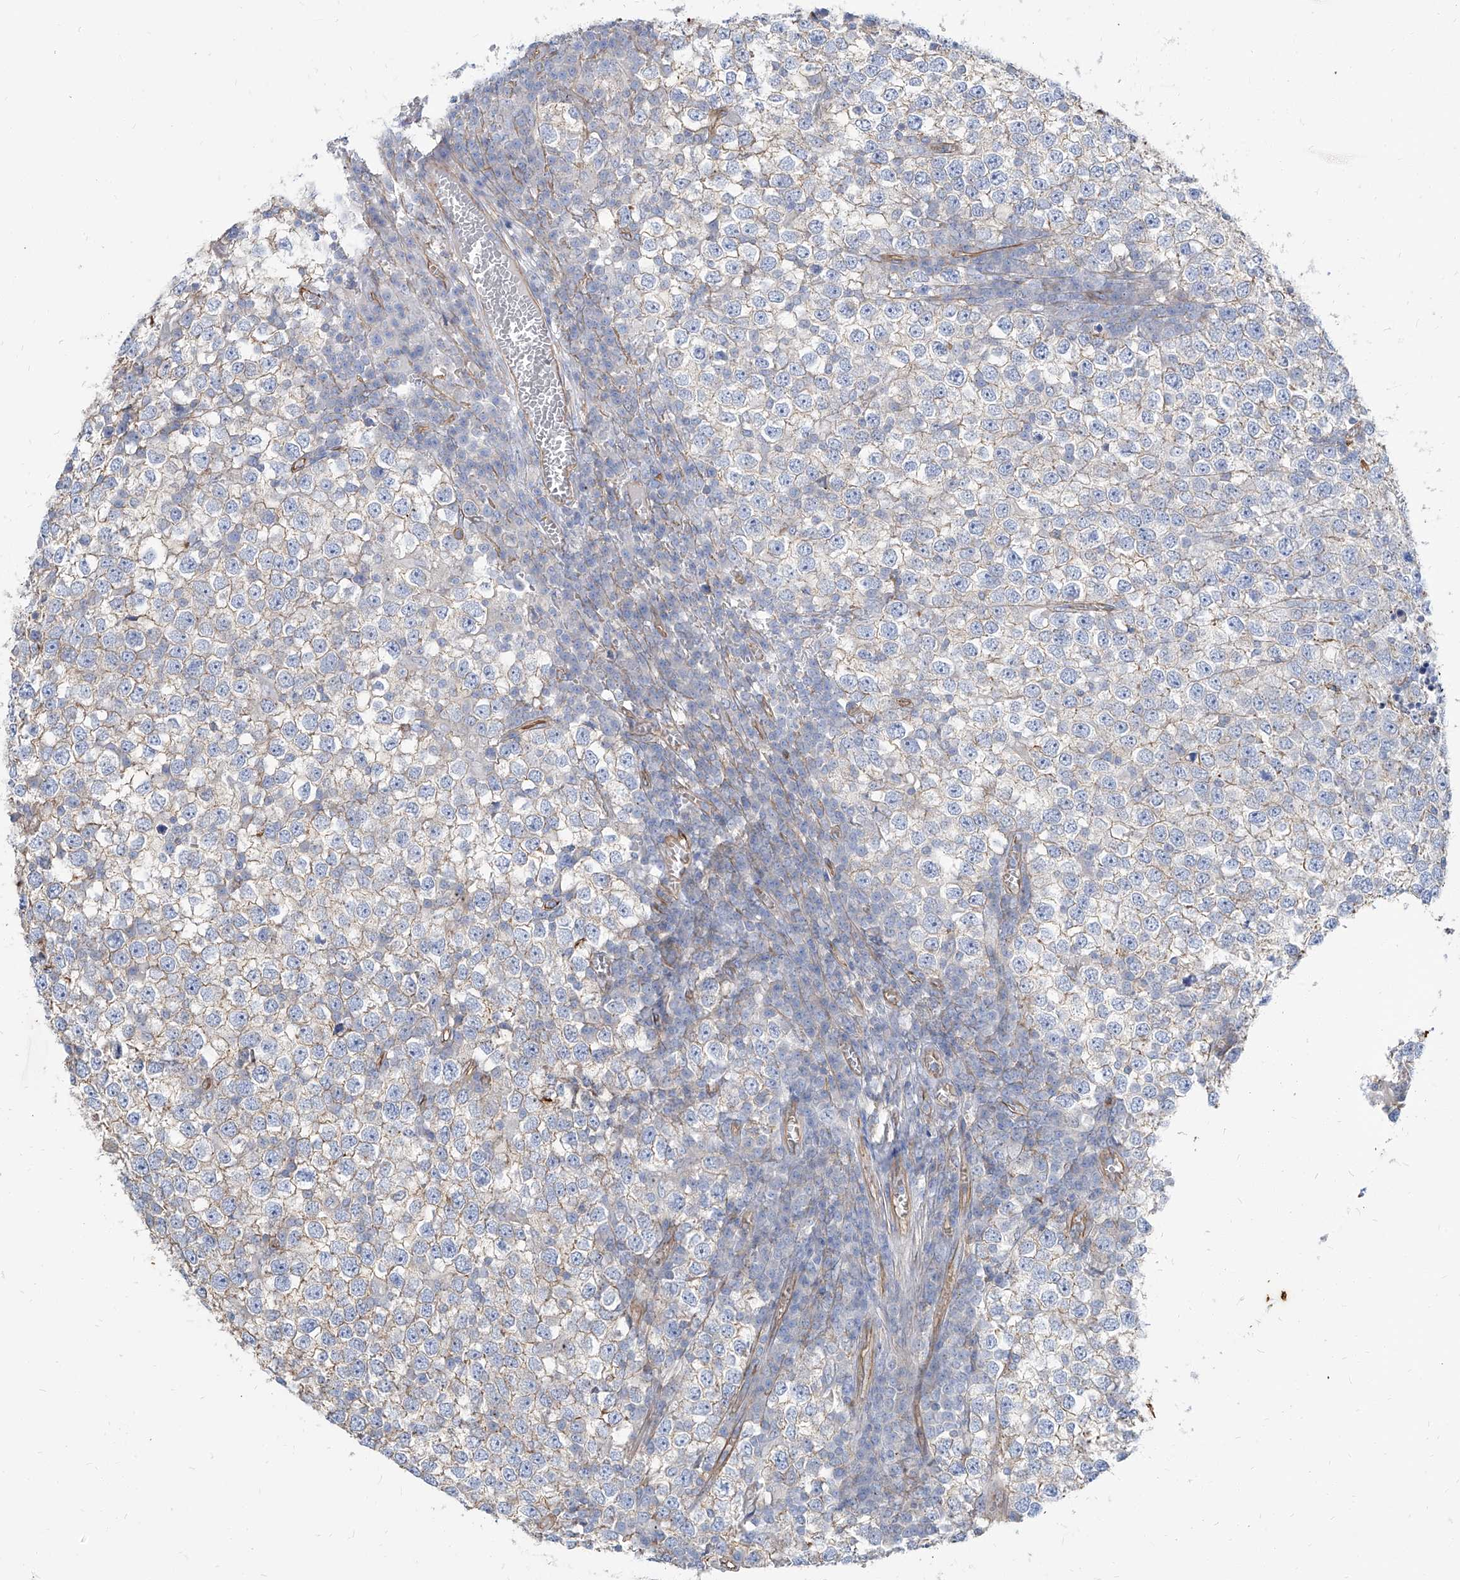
{"staining": {"intensity": "weak", "quantity": "25%-75%", "location": "cytoplasmic/membranous"}, "tissue": "testis cancer", "cell_type": "Tumor cells", "image_type": "cancer", "snomed": [{"axis": "morphology", "description": "Seminoma, NOS"}, {"axis": "topography", "description": "Testis"}], "caption": "The immunohistochemical stain shows weak cytoplasmic/membranous expression in tumor cells of testis cancer tissue.", "gene": "TXLNB", "patient": {"sex": "male", "age": 65}}